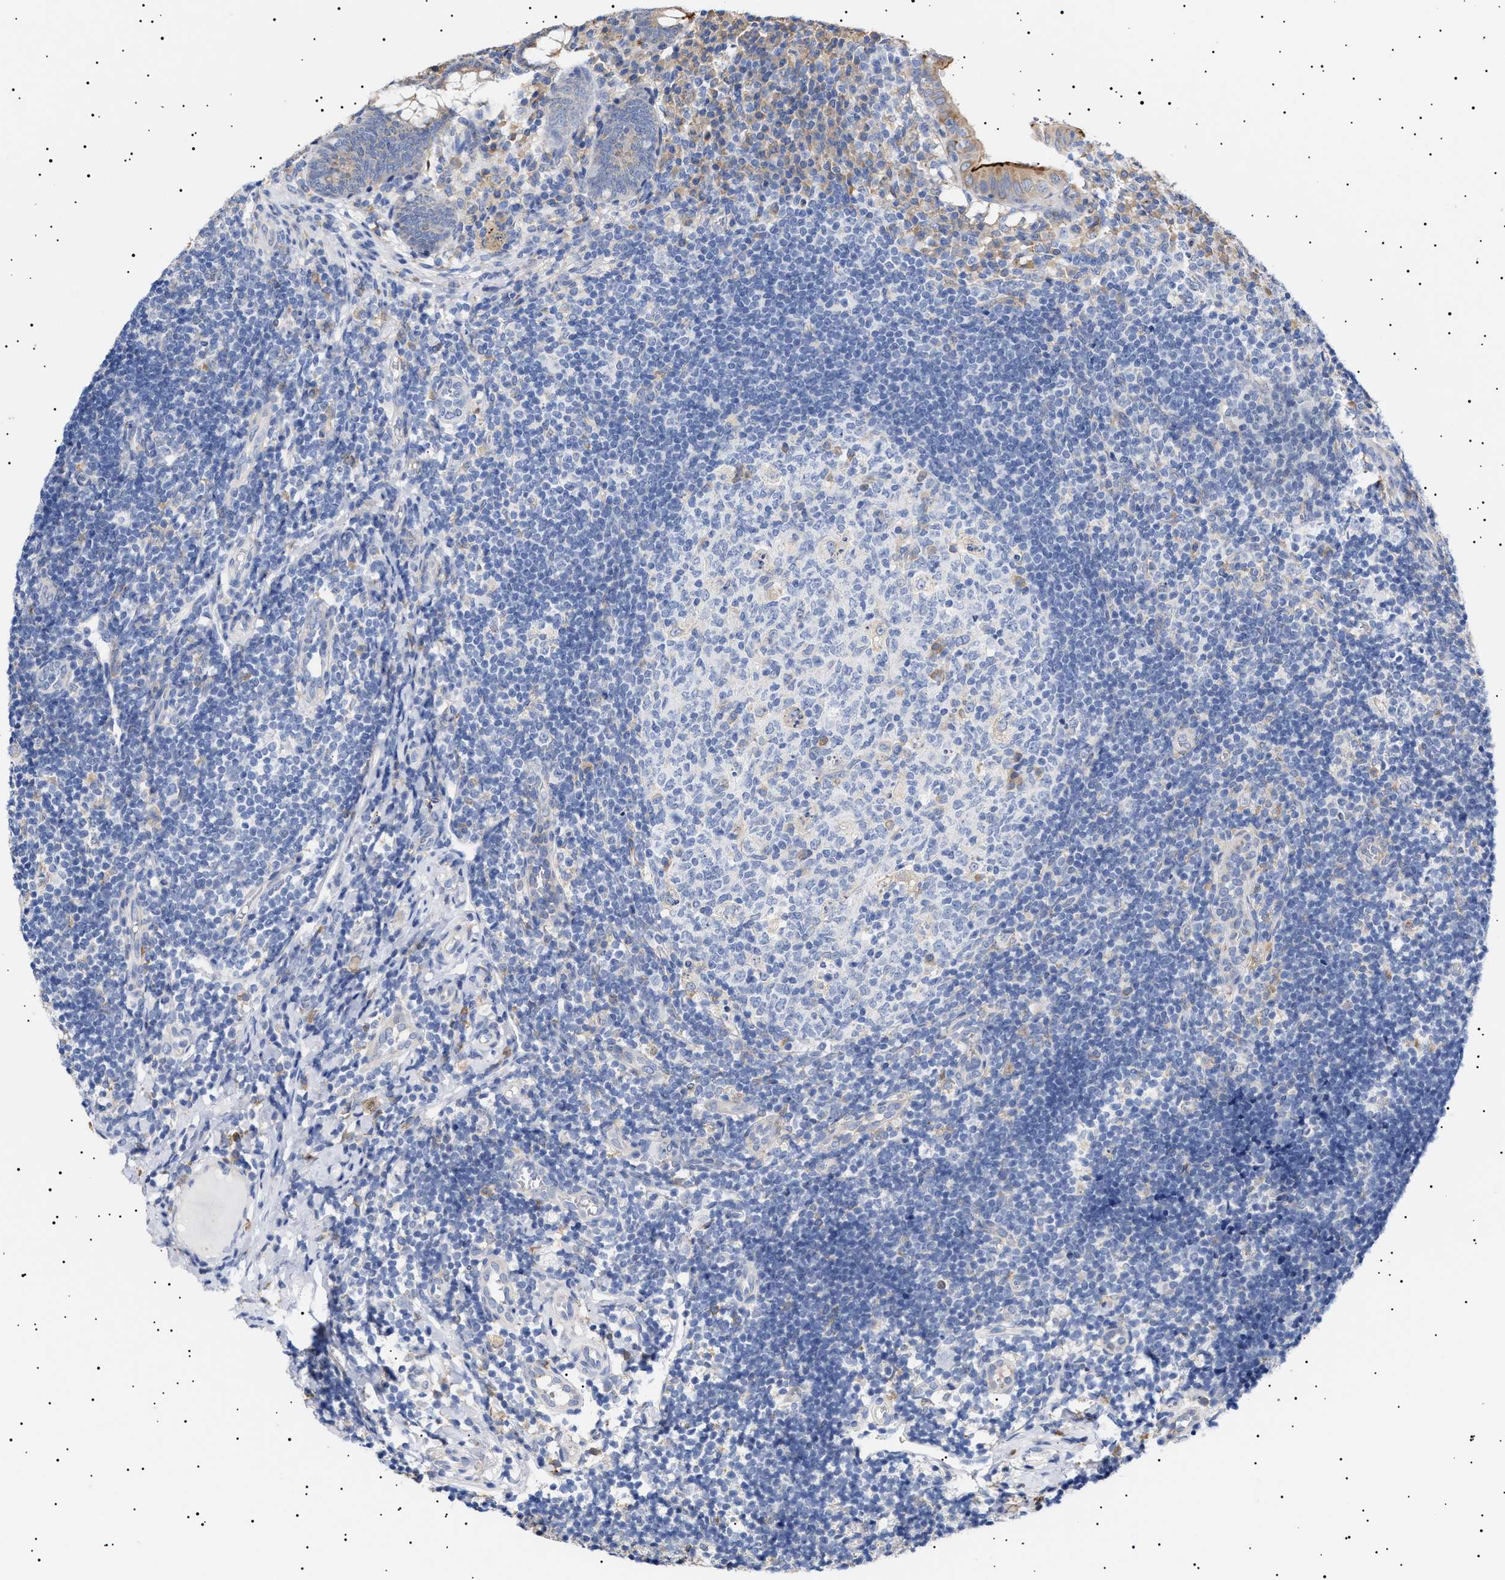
{"staining": {"intensity": "moderate", "quantity": ">75%", "location": "cytoplasmic/membranous"}, "tissue": "appendix", "cell_type": "Glandular cells", "image_type": "normal", "snomed": [{"axis": "morphology", "description": "Normal tissue, NOS"}, {"axis": "topography", "description": "Appendix"}], "caption": "Immunohistochemistry (IHC) micrograph of benign appendix stained for a protein (brown), which demonstrates medium levels of moderate cytoplasmic/membranous staining in approximately >75% of glandular cells.", "gene": "ERCC6L2", "patient": {"sex": "male", "age": 8}}